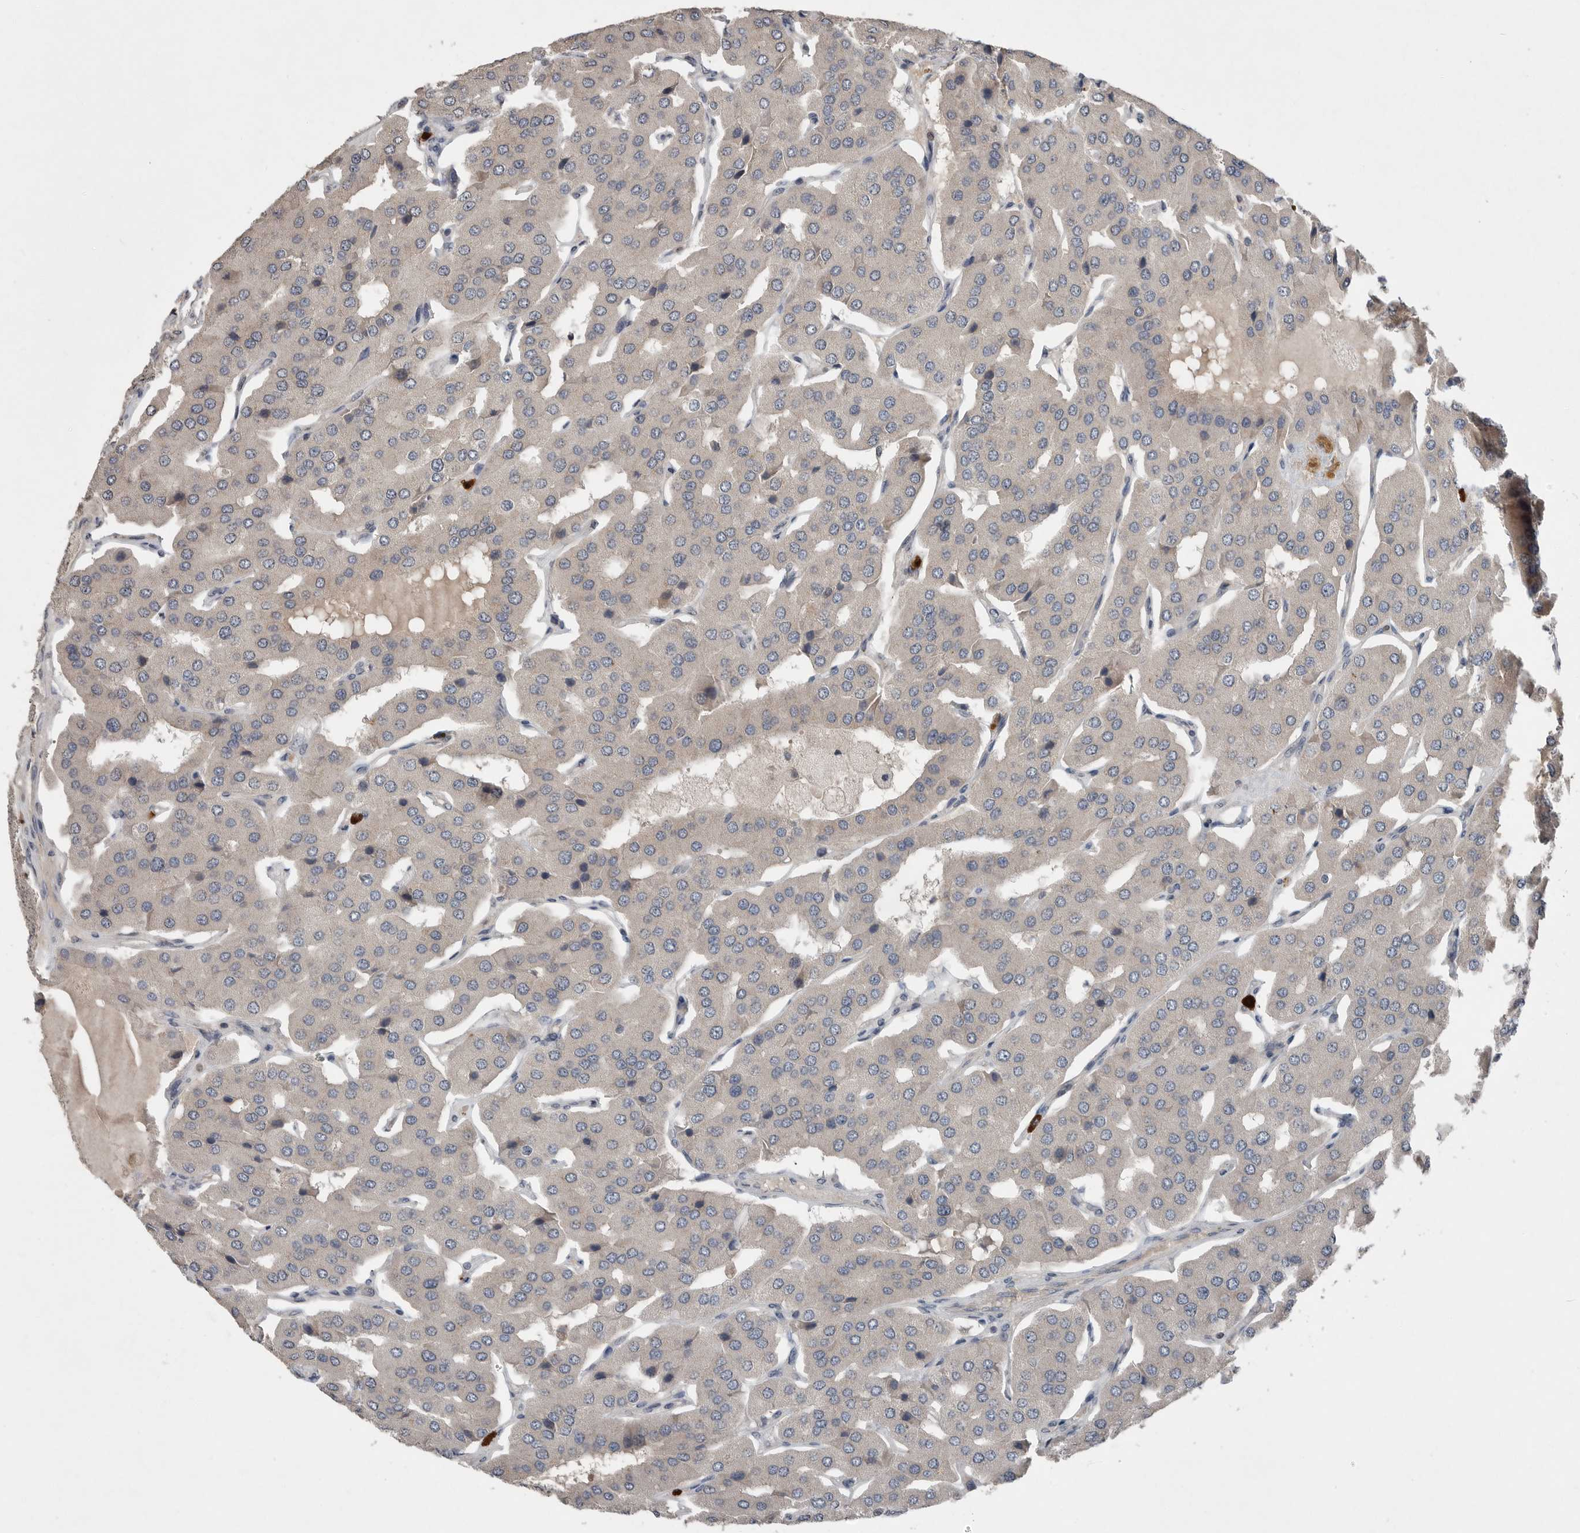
{"staining": {"intensity": "negative", "quantity": "none", "location": "none"}, "tissue": "parathyroid gland", "cell_type": "Glandular cells", "image_type": "normal", "snomed": [{"axis": "morphology", "description": "Normal tissue, NOS"}, {"axis": "morphology", "description": "Adenoma, NOS"}, {"axis": "topography", "description": "Parathyroid gland"}], "caption": "High magnification brightfield microscopy of benign parathyroid gland stained with DAB (3,3'-diaminobenzidine) (brown) and counterstained with hematoxylin (blue): glandular cells show no significant positivity. (Stains: DAB (3,3'-diaminobenzidine) IHC with hematoxylin counter stain, Microscopy: brightfield microscopy at high magnification).", "gene": "SCP2", "patient": {"sex": "female", "age": 86}}